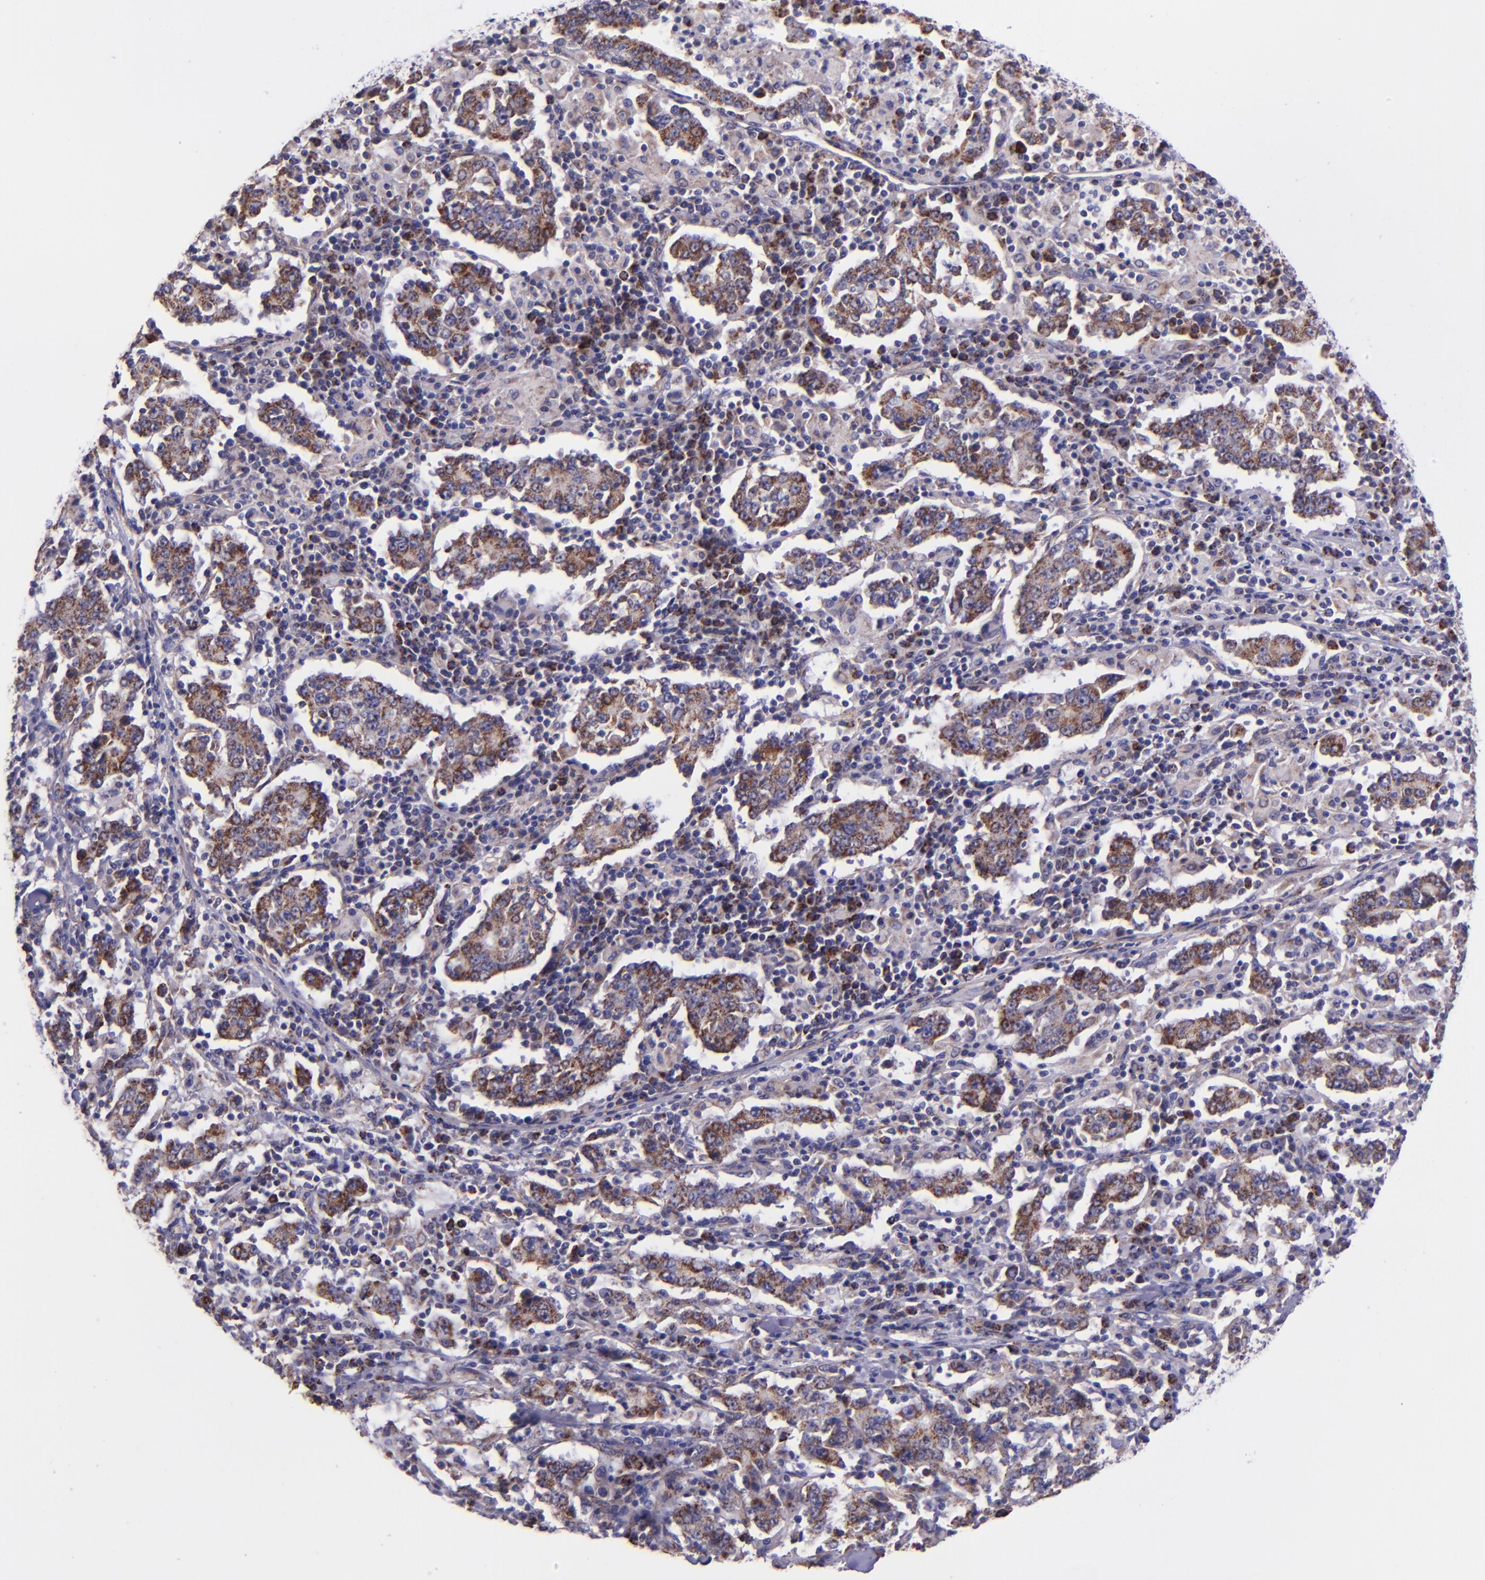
{"staining": {"intensity": "moderate", "quantity": "25%-75%", "location": "cytoplasmic/membranous"}, "tissue": "stomach cancer", "cell_type": "Tumor cells", "image_type": "cancer", "snomed": [{"axis": "morphology", "description": "Normal tissue, NOS"}, {"axis": "morphology", "description": "Adenocarcinoma, NOS"}, {"axis": "topography", "description": "Stomach, upper"}, {"axis": "topography", "description": "Stomach"}], "caption": "Stomach adenocarcinoma was stained to show a protein in brown. There is medium levels of moderate cytoplasmic/membranous positivity in approximately 25%-75% of tumor cells.", "gene": "IDH3G", "patient": {"sex": "male", "age": 59}}